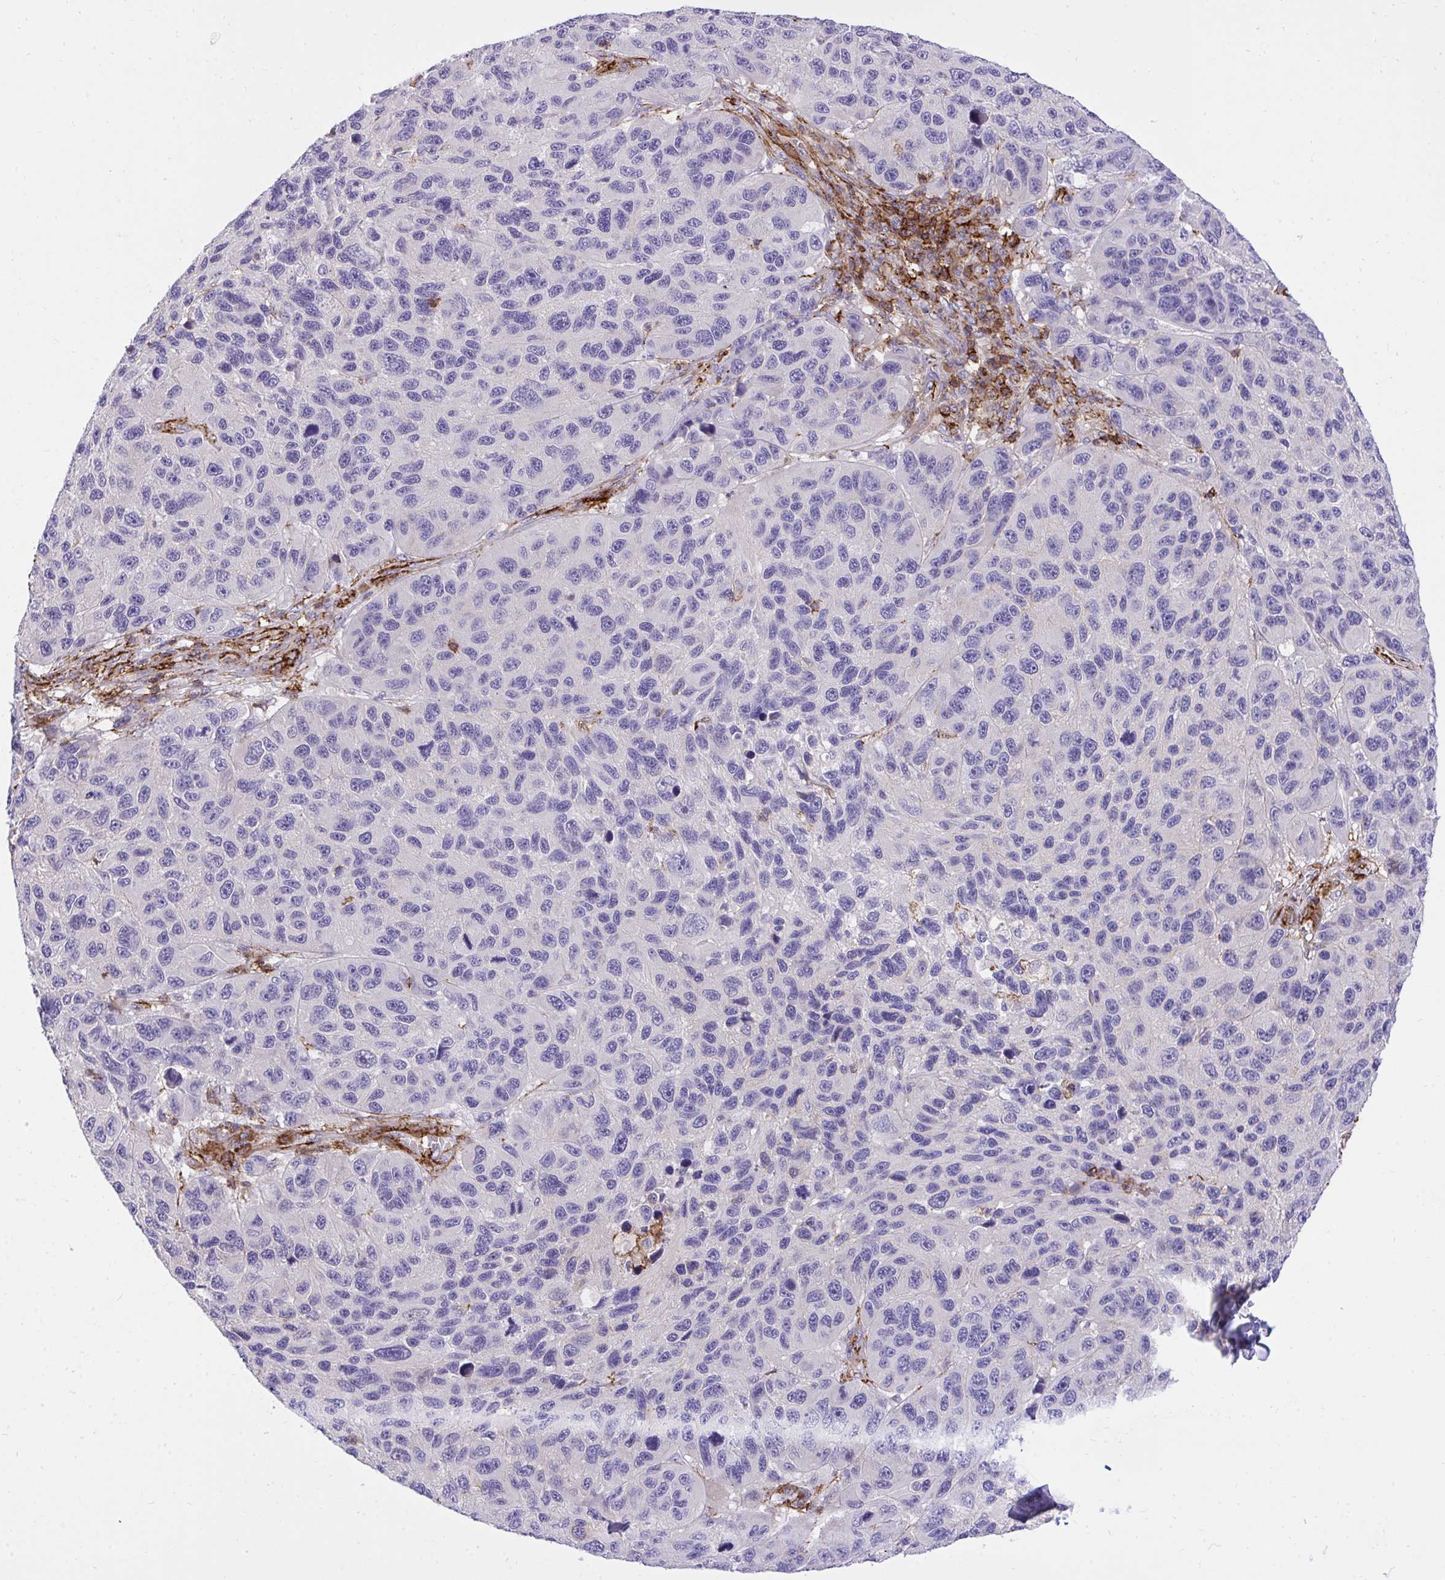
{"staining": {"intensity": "negative", "quantity": "none", "location": "none"}, "tissue": "melanoma", "cell_type": "Tumor cells", "image_type": "cancer", "snomed": [{"axis": "morphology", "description": "Malignant melanoma, NOS"}, {"axis": "topography", "description": "Skin"}], "caption": "An IHC photomicrograph of malignant melanoma is shown. There is no staining in tumor cells of malignant melanoma. Nuclei are stained in blue.", "gene": "ERI1", "patient": {"sex": "male", "age": 53}}